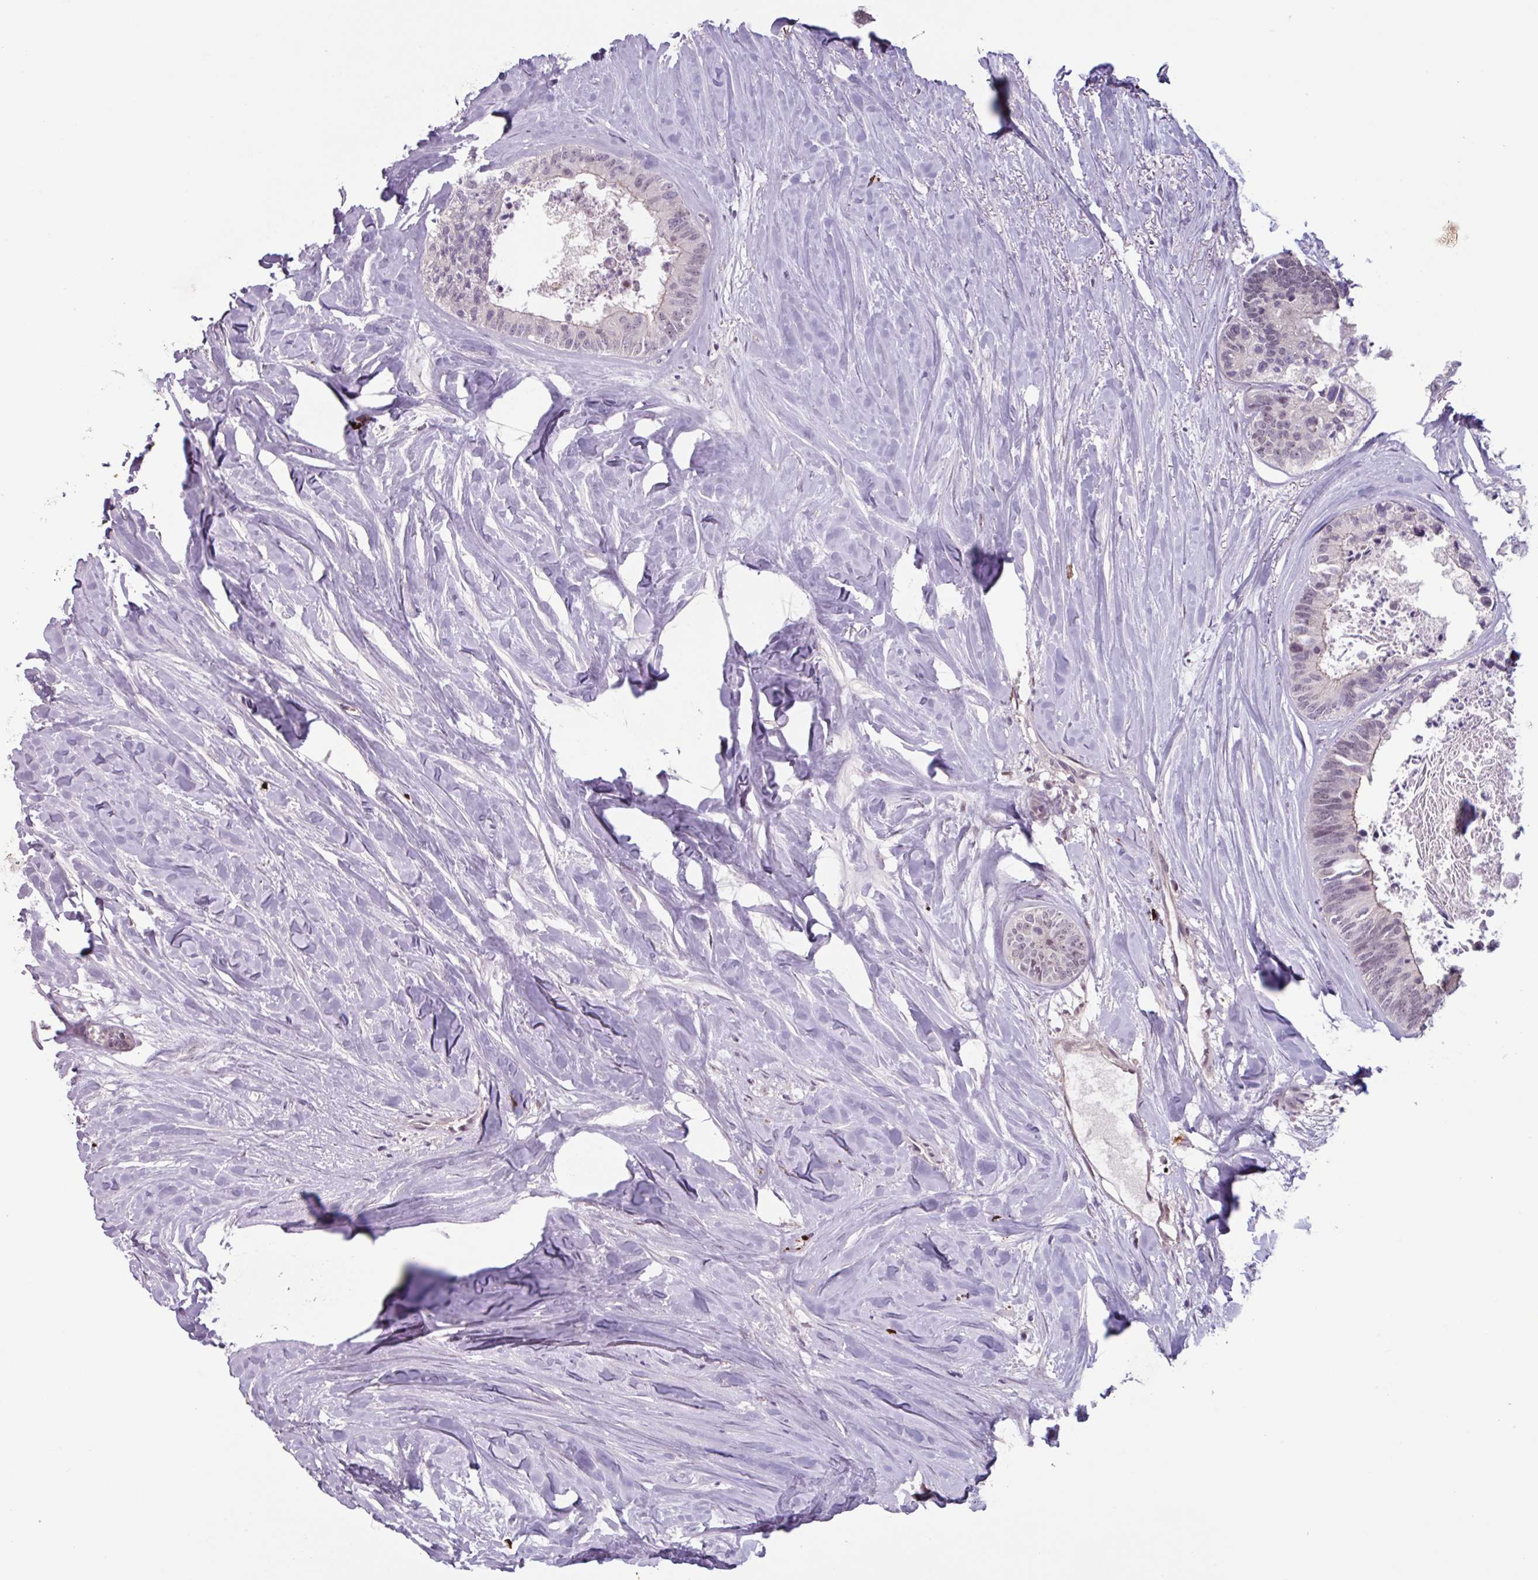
{"staining": {"intensity": "negative", "quantity": "none", "location": "none"}, "tissue": "colorectal cancer", "cell_type": "Tumor cells", "image_type": "cancer", "snomed": [{"axis": "morphology", "description": "Adenocarcinoma, NOS"}, {"axis": "topography", "description": "Colon"}, {"axis": "topography", "description": "Rectum"}], "caption": "Immunohistochemical staining of colorectal cancer (adenocarcinoma) shows no significant staining in tumor cells.", "gene": "ZNF575", "patient": {"sex": "male", "age": 57}}